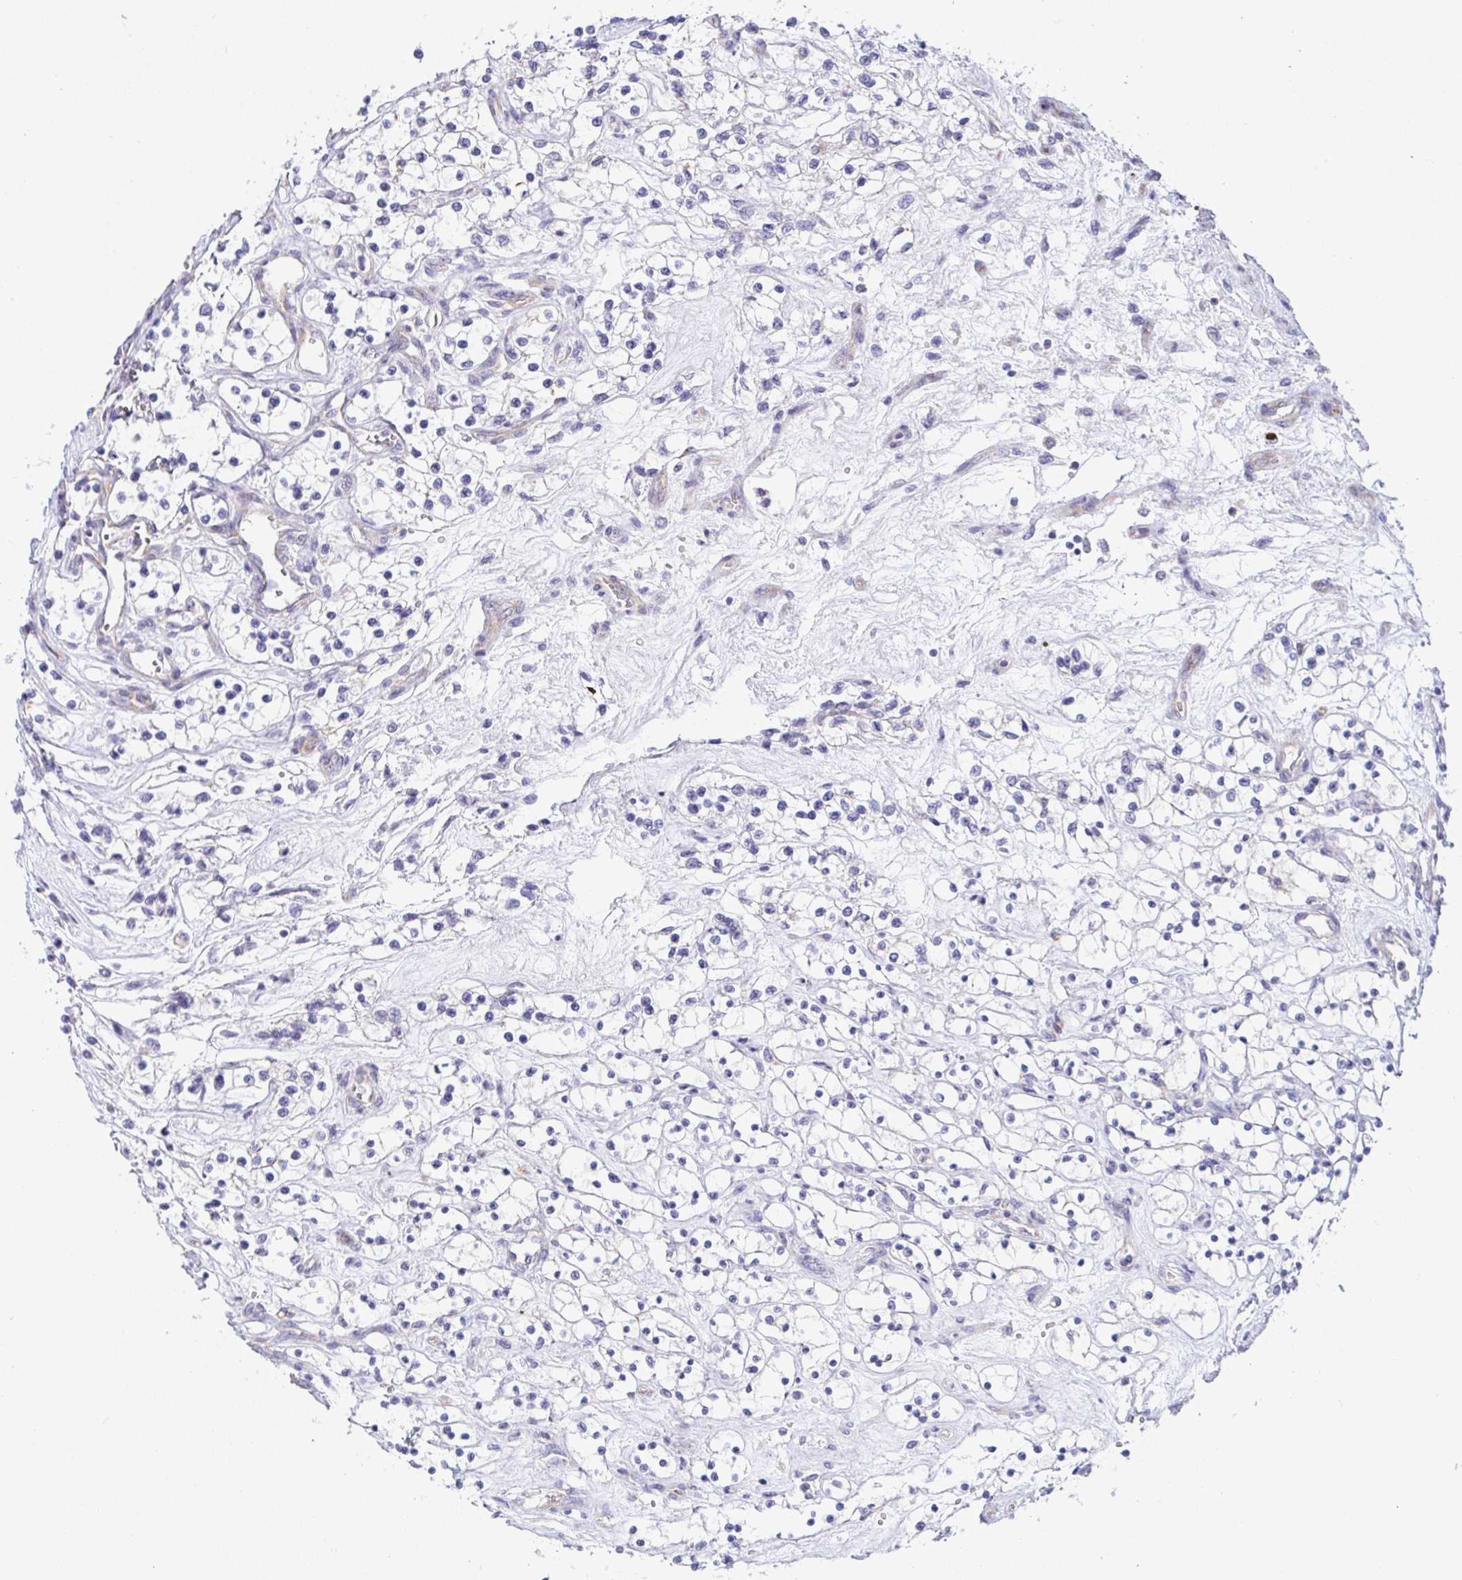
{"staining": {"intensity": "negative", "quantity": "none", "location": "none"}, "tissue": "renal cancer", "cell_type": "Tumor cells", "image_type": "cancer", "snomed": [{"axis": "morphology", "description": "Adenocarcinoma, NOS"}, {"axis": "topography", "description": "Kidney"}], "caption": "A photomicrograph of renal cancer (adenocarcinoma) stained for a protein reveals no brown staining in tumor cells.", "gene": "FAU", "patient": {"sex": "female", "age": 69}}